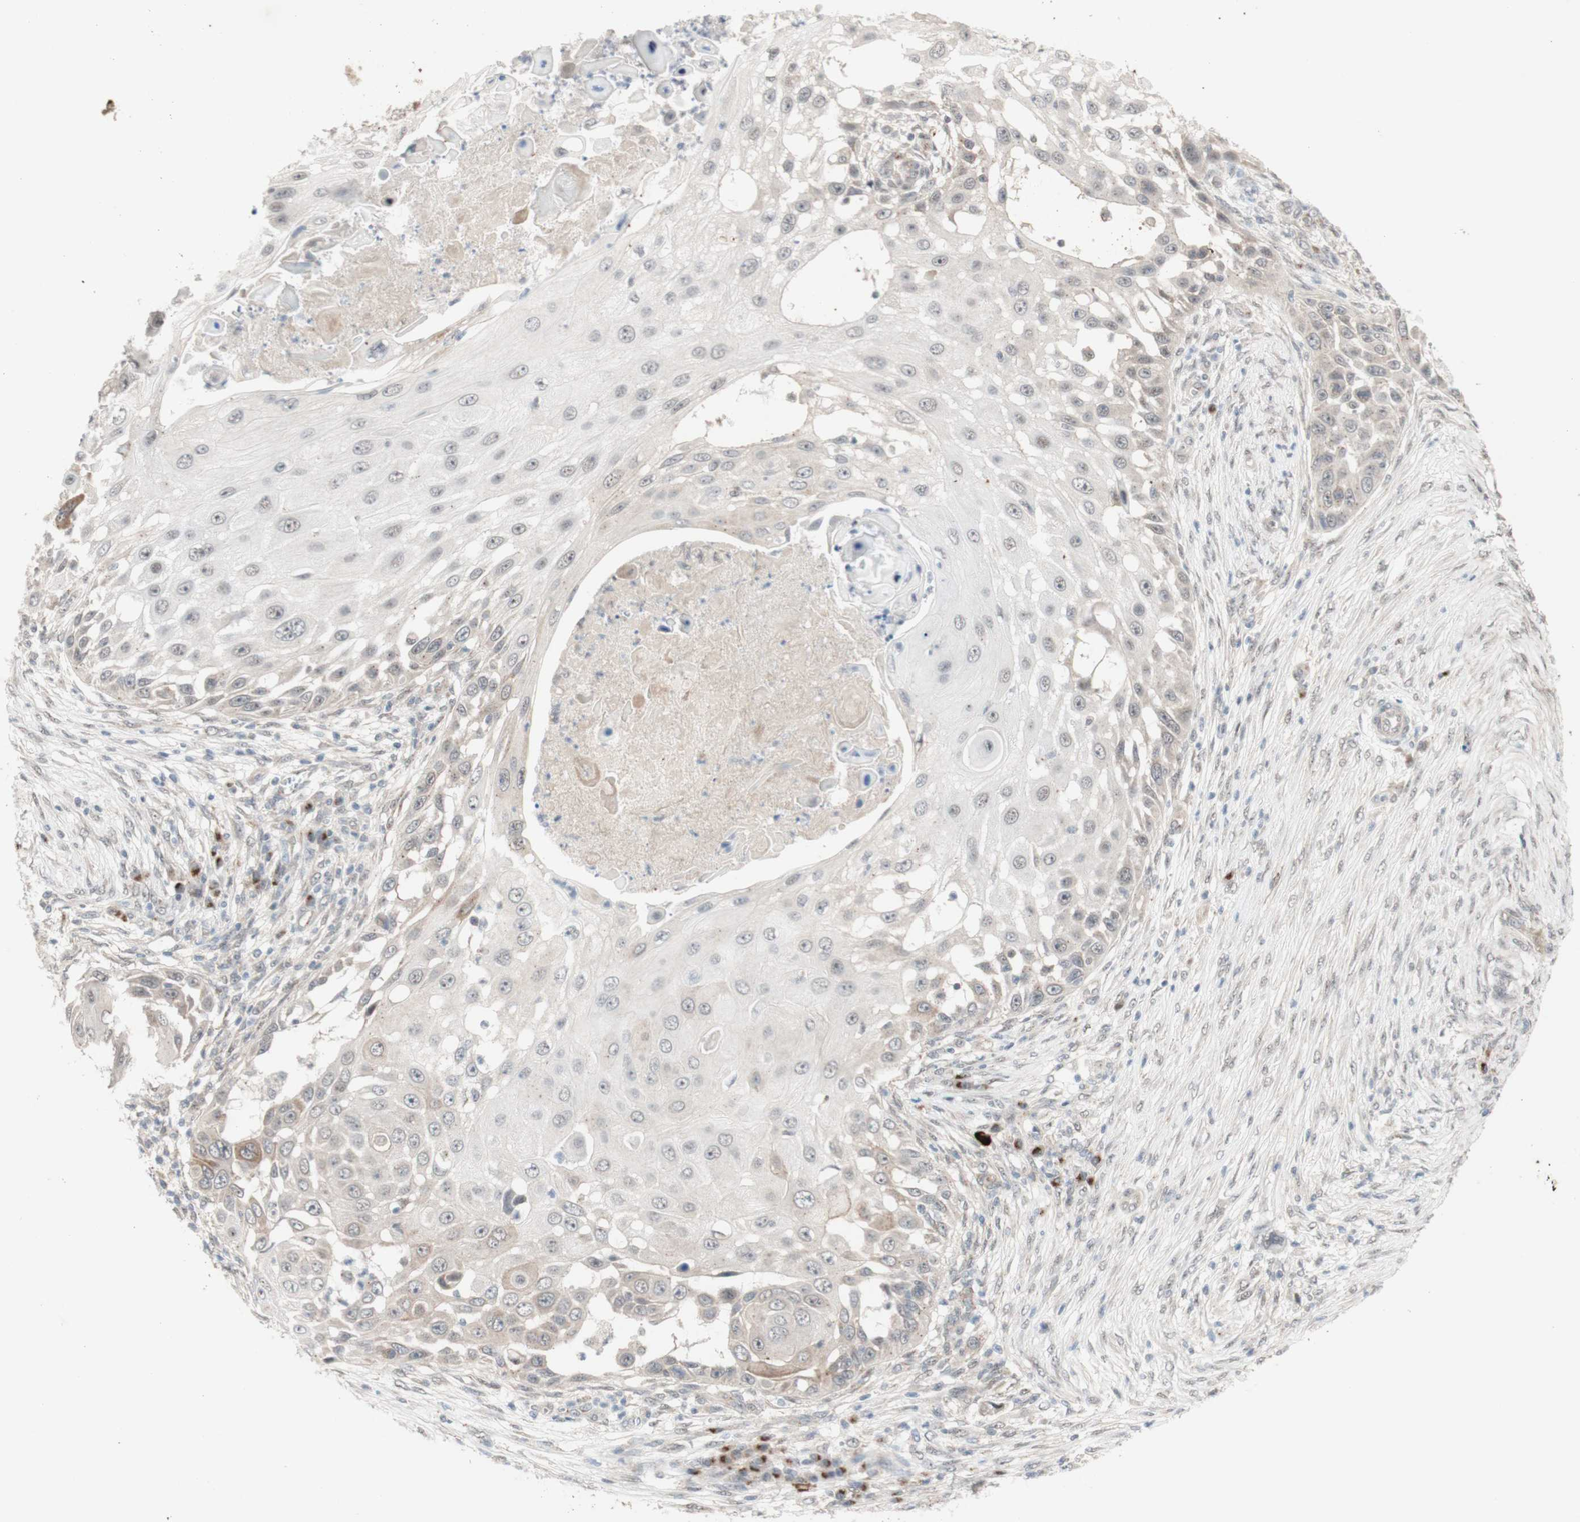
{"staining": {"intensity": "moderate", "quantity": ">75%", "location": "cytoplasmic/membranous"}, "tissue": "skin cancer", "cell_type": "Tumor cells", "image_type": "cancer", "snomed": [{"axis": "morphology", "description": "Squamous cell carcinoma, NOS"}, {"axis": "topography", "description": "Skin"}], "caption": "Protein expression analysis of human skin squamous cell carcinoma reveals moderate cytoplasmic/membranous positivity in approximately >75% of tumor cells.", "gene": "CYLD", "patient": {"sex": "female", "age": 44}}